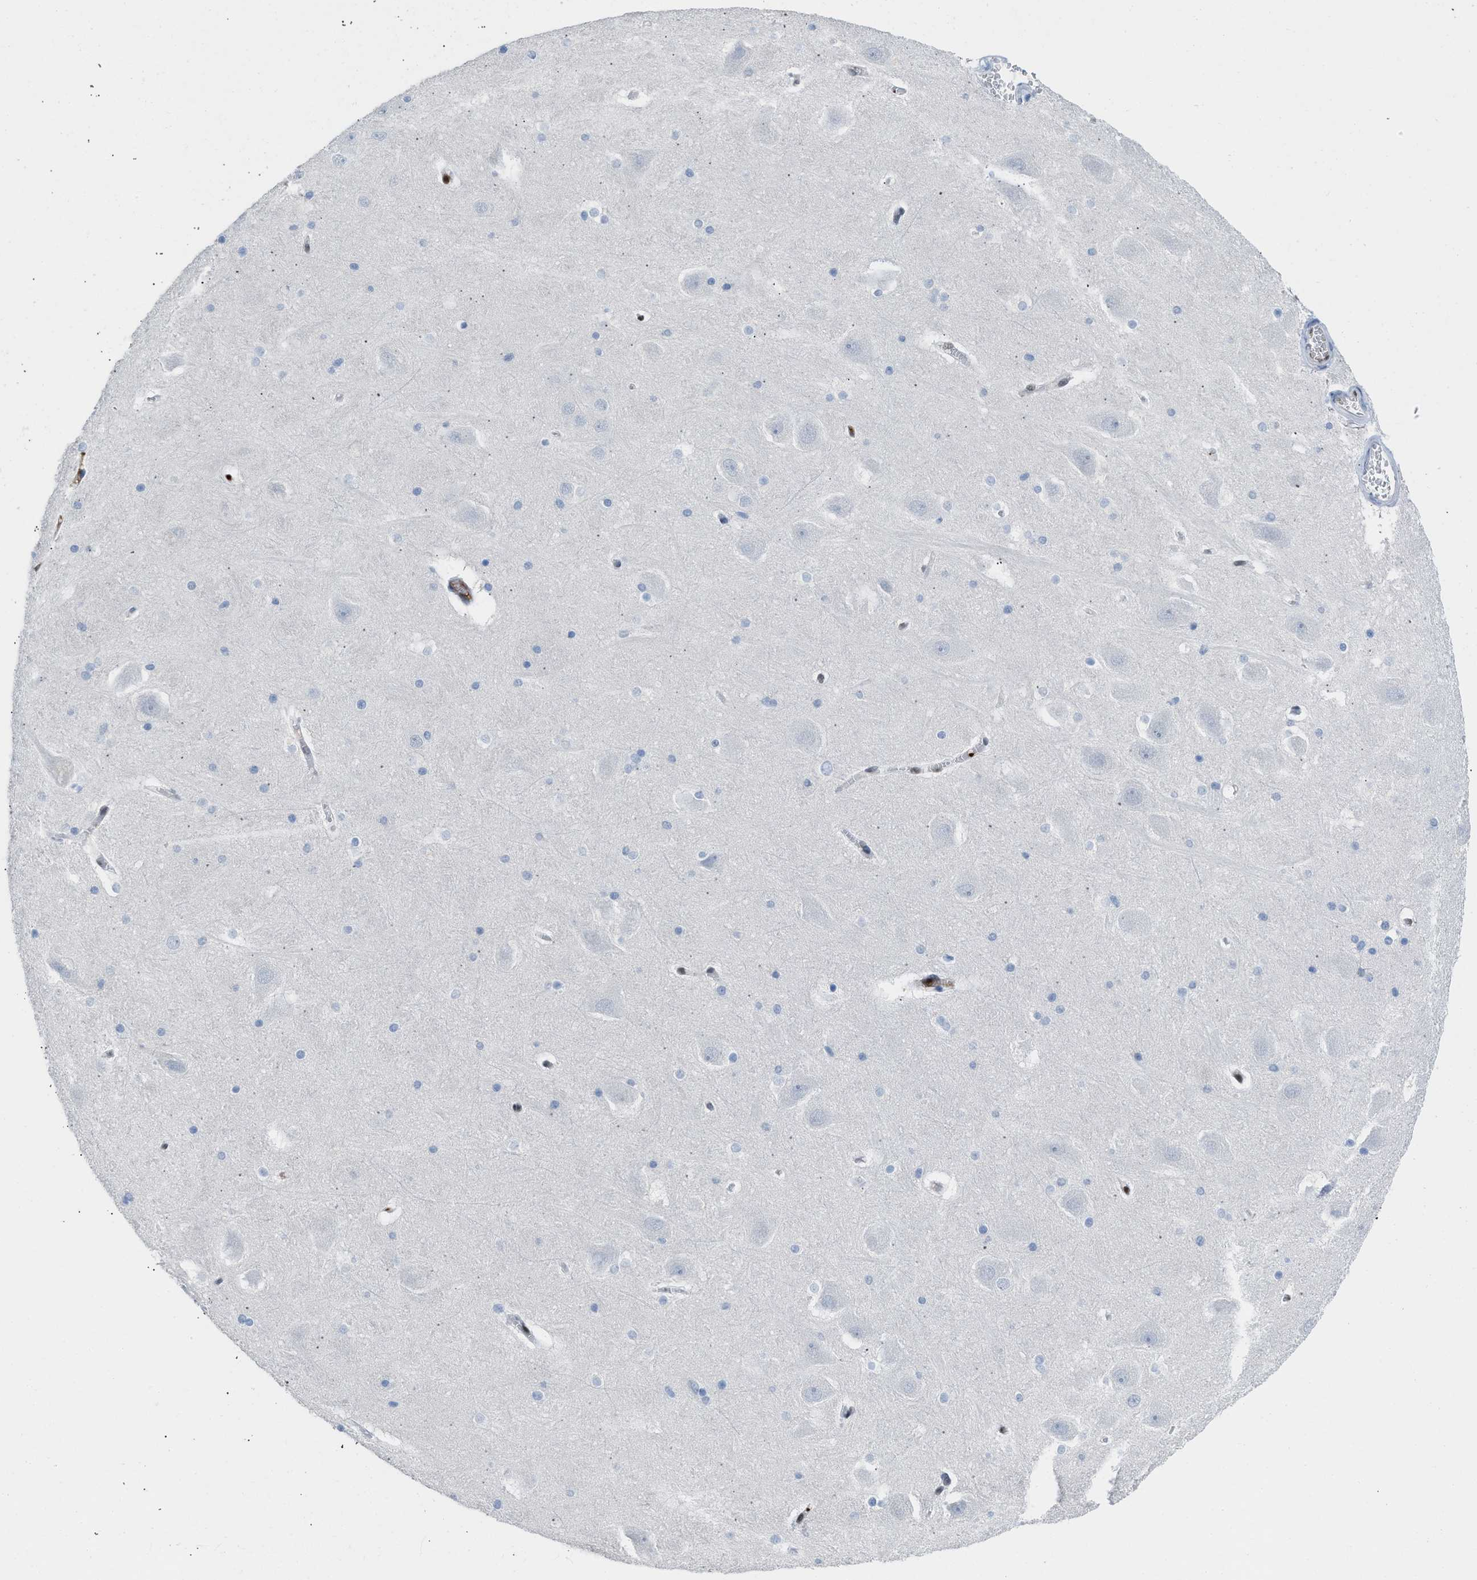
{"staining": {"intensity": "negative", "quantity": "none", "location": "none"}, "tissue": "hippocampus", "cell_type": "Glial cells", "image_type": "normal", "snomed": [{"axis": "morphology", "description": "Normal tissue, NOS"}, {"axis": "topography", "description": "Hippocampus"}], "caption": "DAB (3,3'-diaminobenzidine) immunohistochemical staining of unremarkable human hippocampus reveals no significant expression in glial cells.", "gene": "LEF1", "patient": {"sex": "male", "age": 45}}